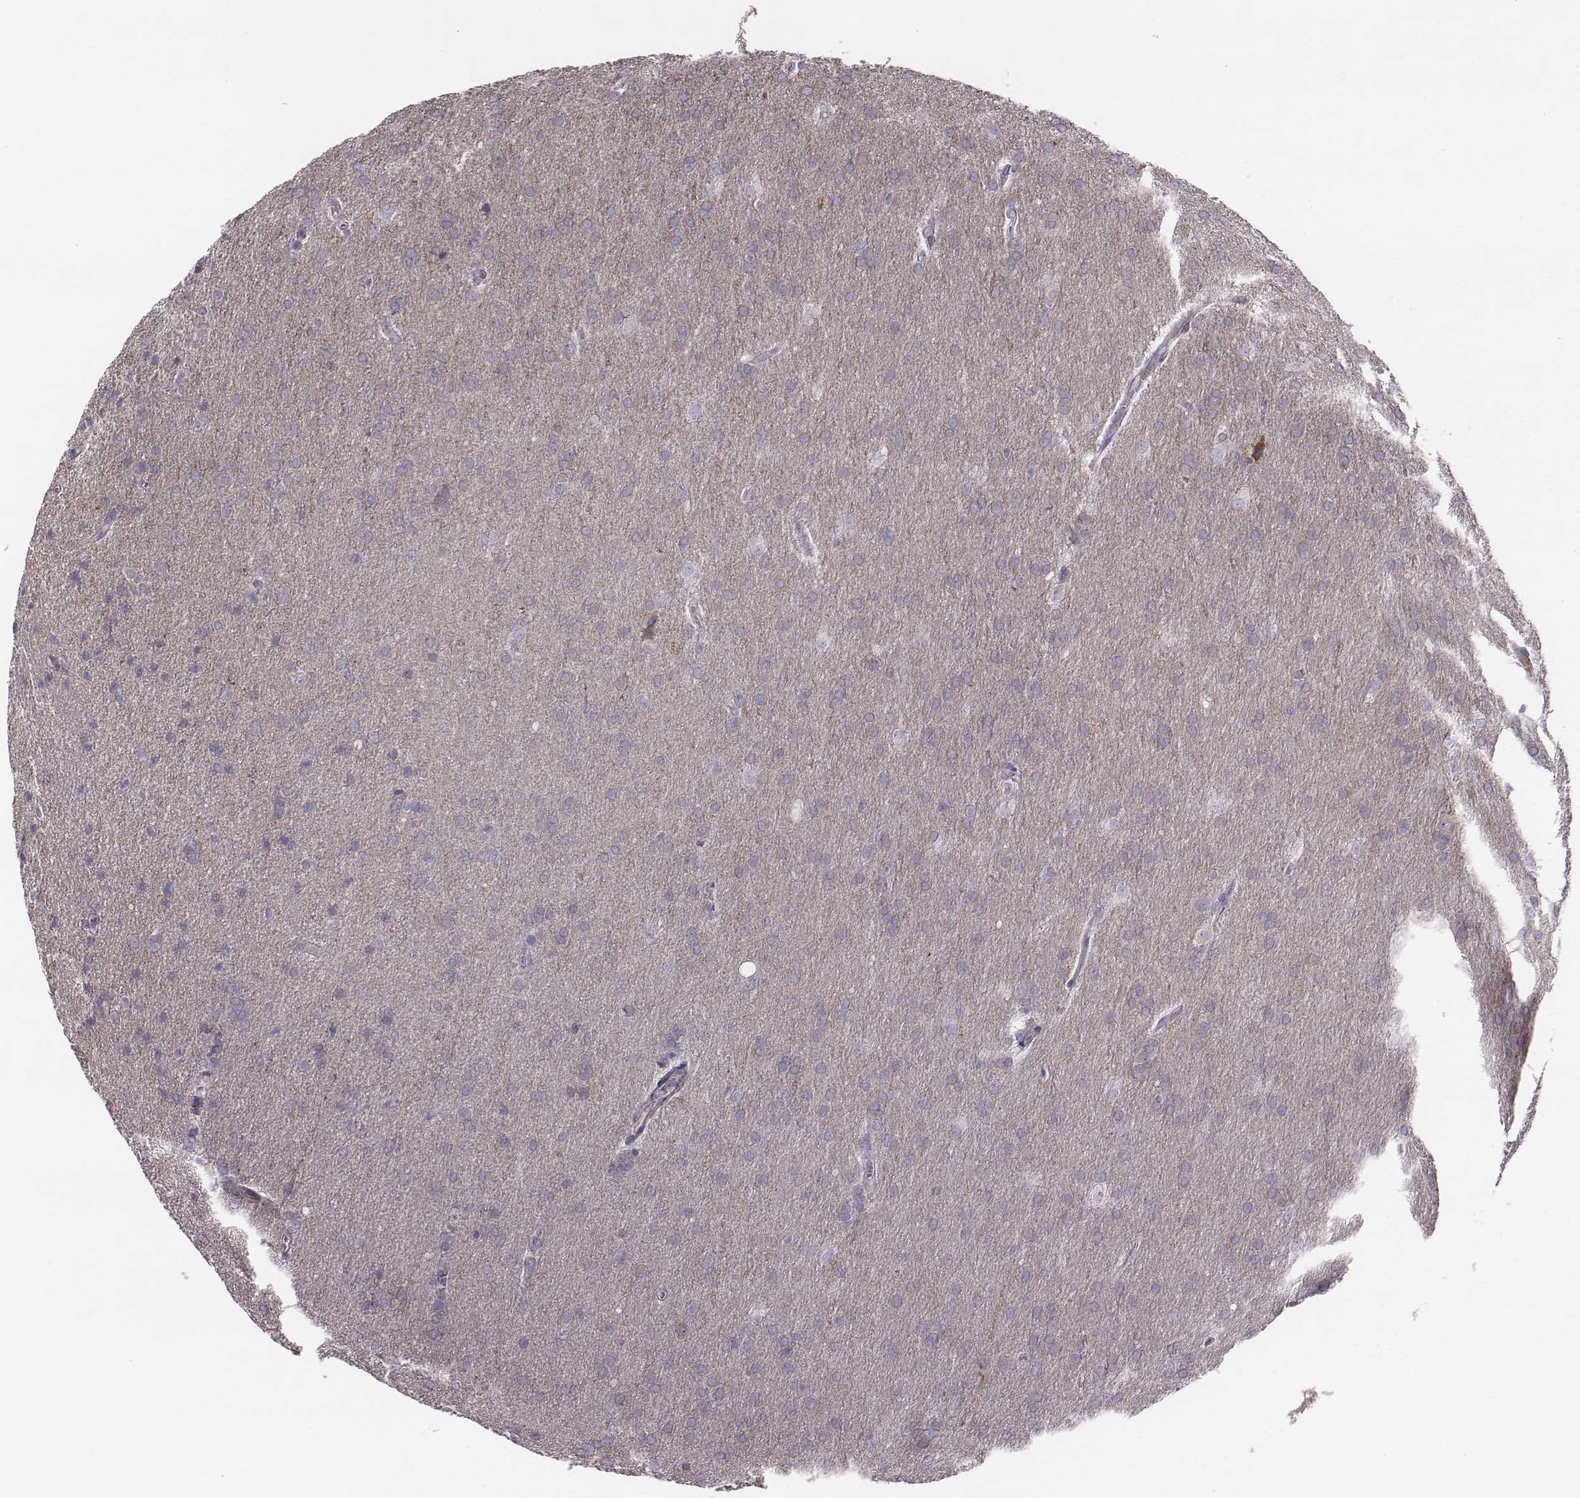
{"staining": {"intensity": "negative", "quantity": "none", "location": "none"}, "tissue": "glioma", "cell_type": "Tumor cells", "image_type": "cancer", "snomed": [{"axis": "morphology", "description": "Glioma, malignant, Low grade"}, {"axis": "topography", "description": "Brain"}], "caption": "Immunohistochemistry (IHC) histopathology image of neoplastic tissue: human malignant glioma (low-grade) stained with DAB demonstrates no significant protein expression in tumor cells.", "gene": "PRKCZ", "patient": {"sex": "female", "age": 32}}